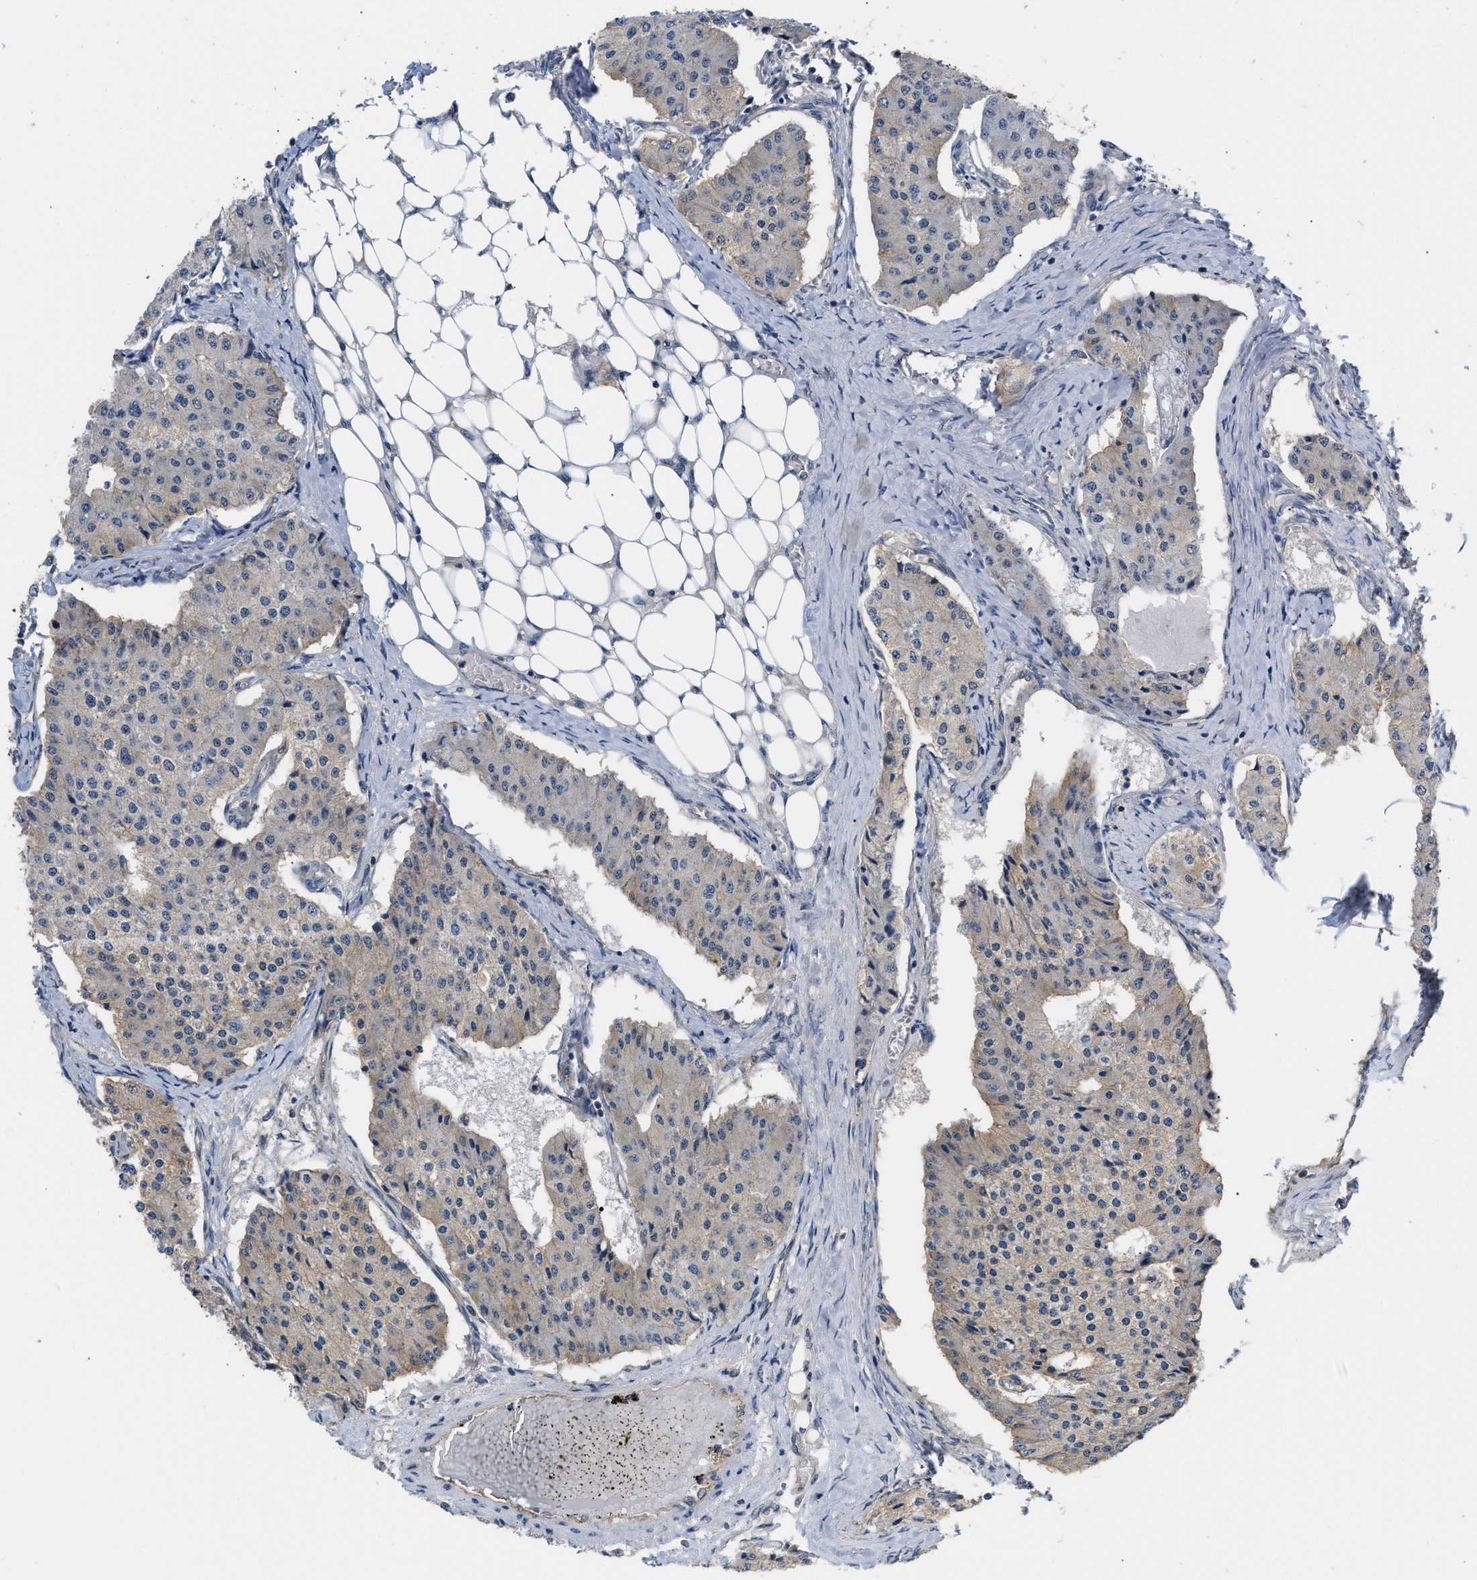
{"staining": {"intensity": "negative", "quantity": "none", "location": "none"}, "tissue": "carcinoid", "cell_type": "Tumor cells", "image_type": "cancer", "snomed": [{"axis": "morphology", "description": "Carcinoid, malignant, NOS"}, {"axis": "topography", "description": "Colon"}], "caption": "Histopathology image shows no significant protein positivity in tumor cells of carcinoid. The staining was performed using DAB (3,3'-diaminobenzidine) to visualize the protein expression in brown, while the nuclei were stained in blue with hematoxylin (Magnification: 20x).", "gene": "SCAI", "patient": {"sex": "female", "age": 52}}